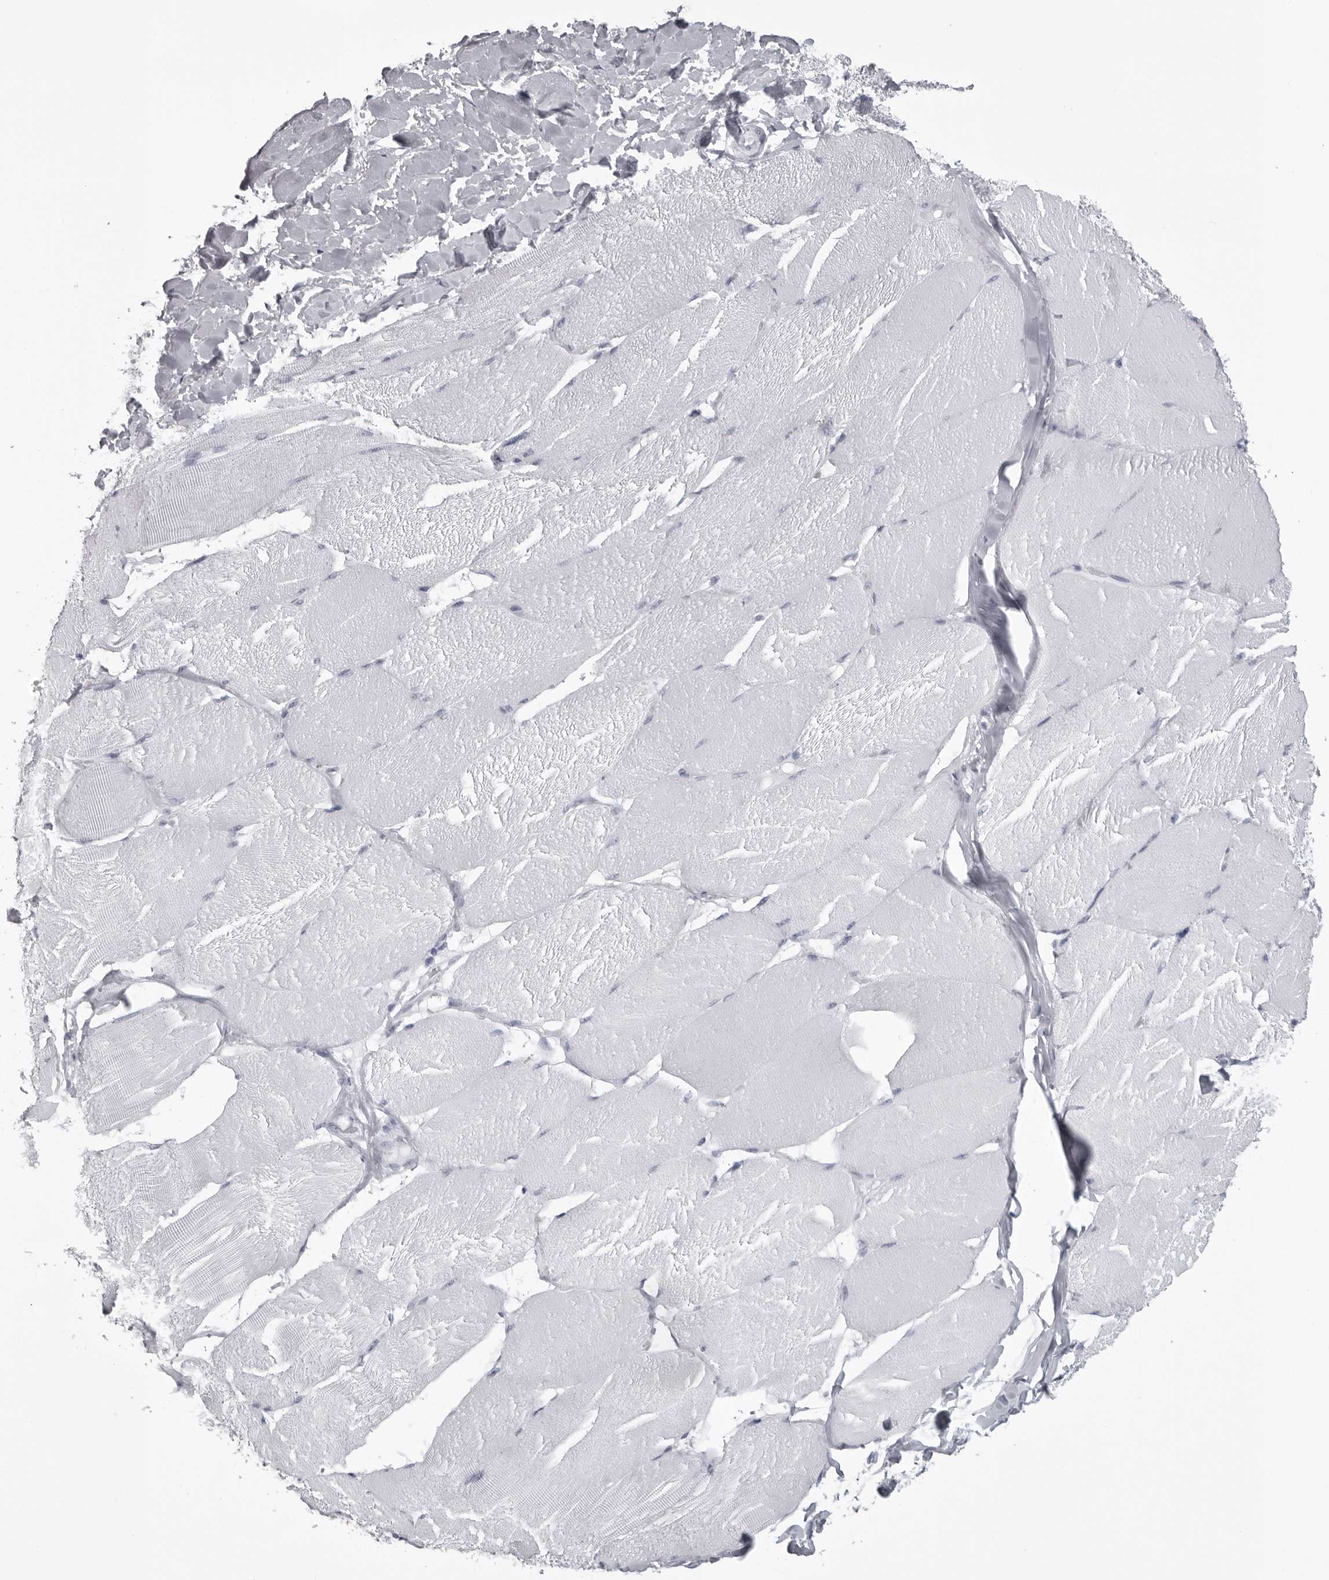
{"staining": {"intensity": "negative", "quantity": "none", "location": "none"}, "tissue": "skeletal muscle", "cell_type": "Myocytes", "image_type": "normal", "snomed": [{"axis": "morphology", "description": "Normal tissue, NOS"}, {"axis": "topography", "description": "Skin"}, {"axis": "topography", "description": "Skeletal muscle"}], "caption": "This image is of benign skeletal muscle stained with immunohistochemistry to label a protein in brown with the nuclei are counter-stained blue. There is no positivity in myocytes.", "gene": "UROD", "patient": {"sex": "male", "age": 83}}